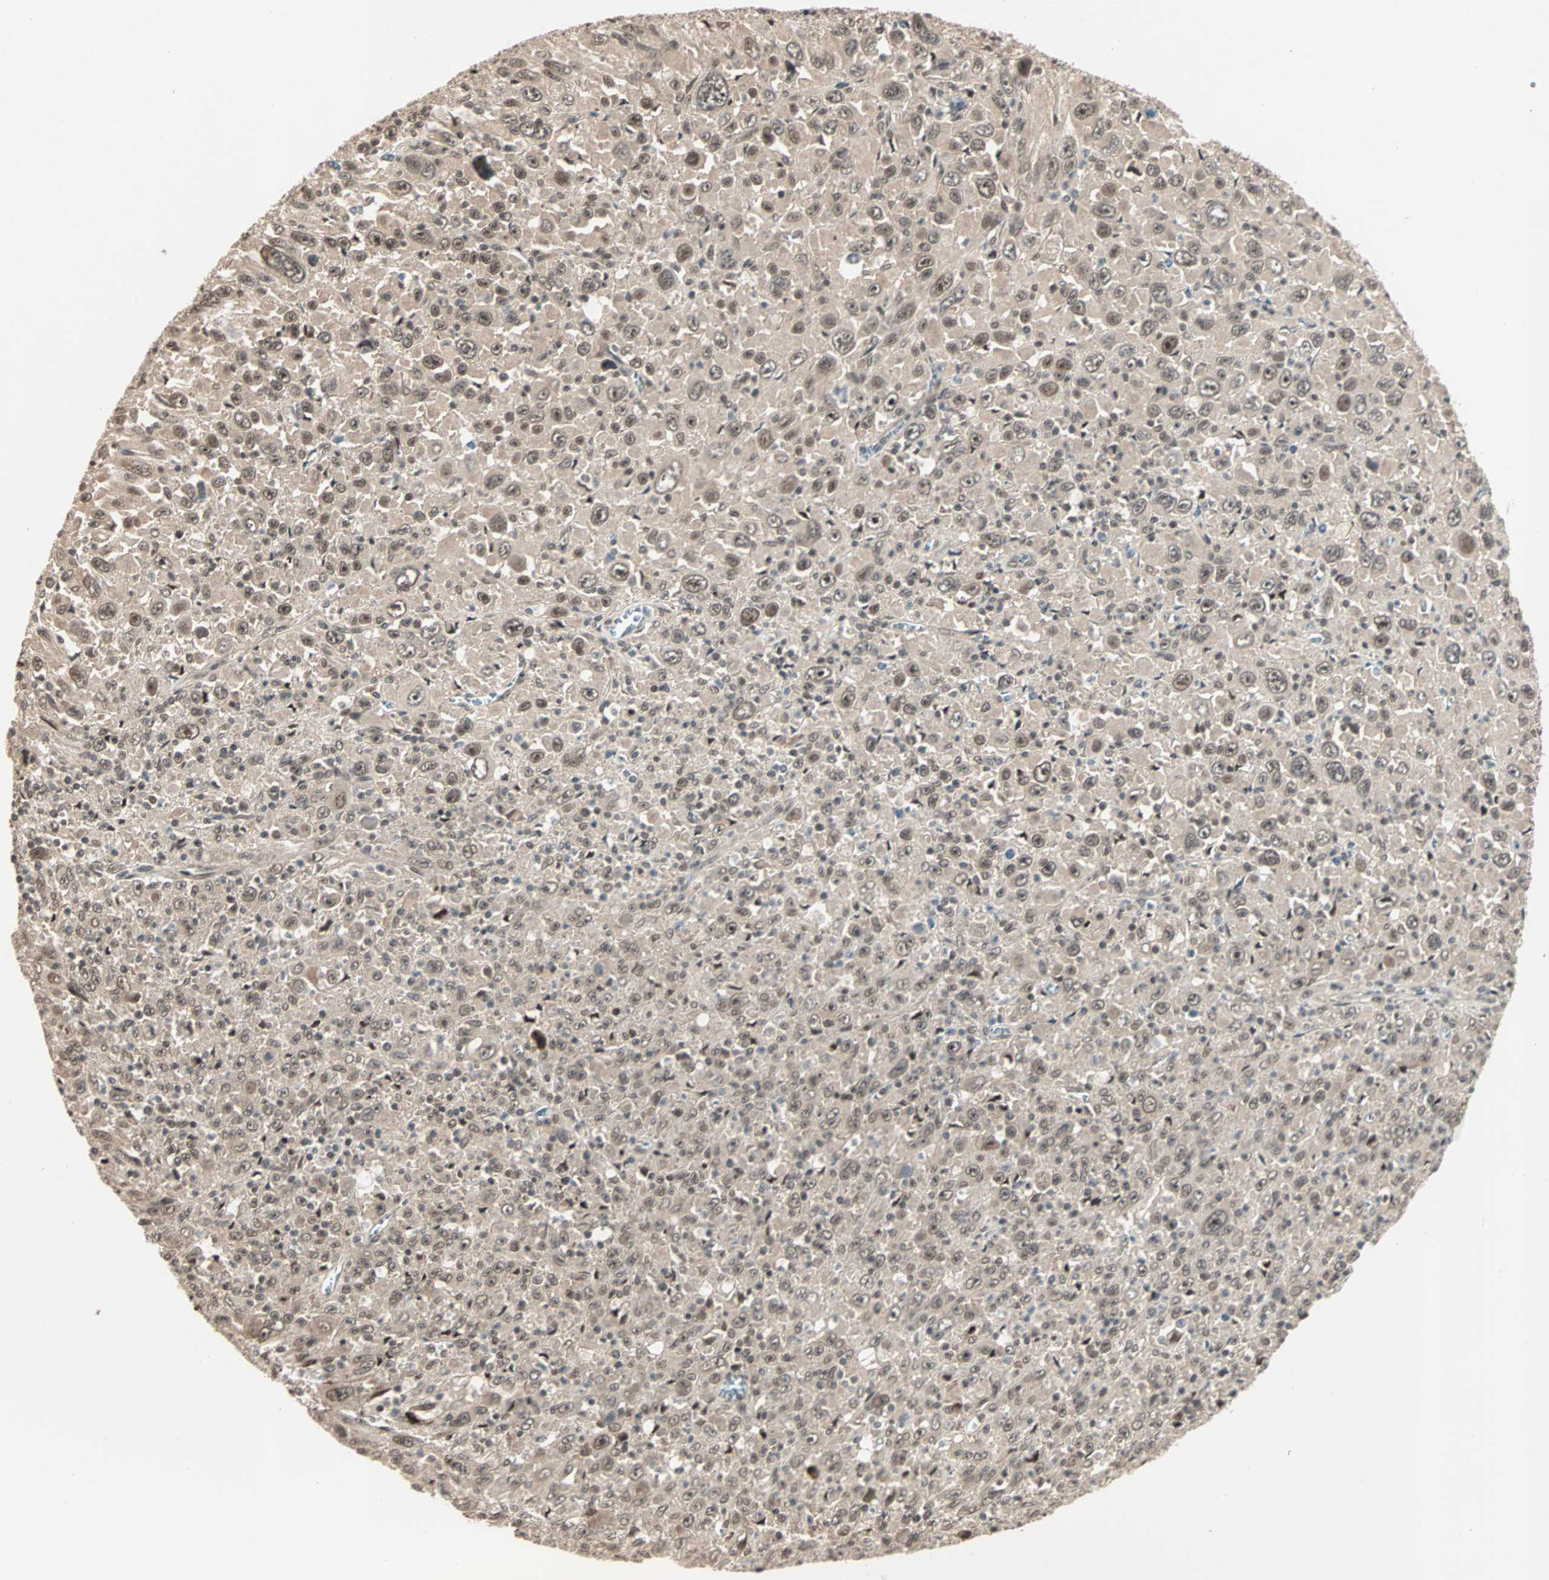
{"staining": {"intensity": "weak", "quantity": ">75%", "location": "cytoplasmic/membranous,nuclear"}, "tissue": "melanoma", "cell_type": "Tumor cells", "image_type": "cancer", "snomed": [{"axis": "morphology", "description": "Malignant melanoma, Metastatic site"}, {"axis": "topography", "description": "Skin"}], "caption": "Weak cytoplasmic/membranous and nuclear staining is identified in about >75% of tumor cells in malignant melanoma (metastatic site).", "gene": "ZNF701", "patient": {"sex": "female", "age": 56}}